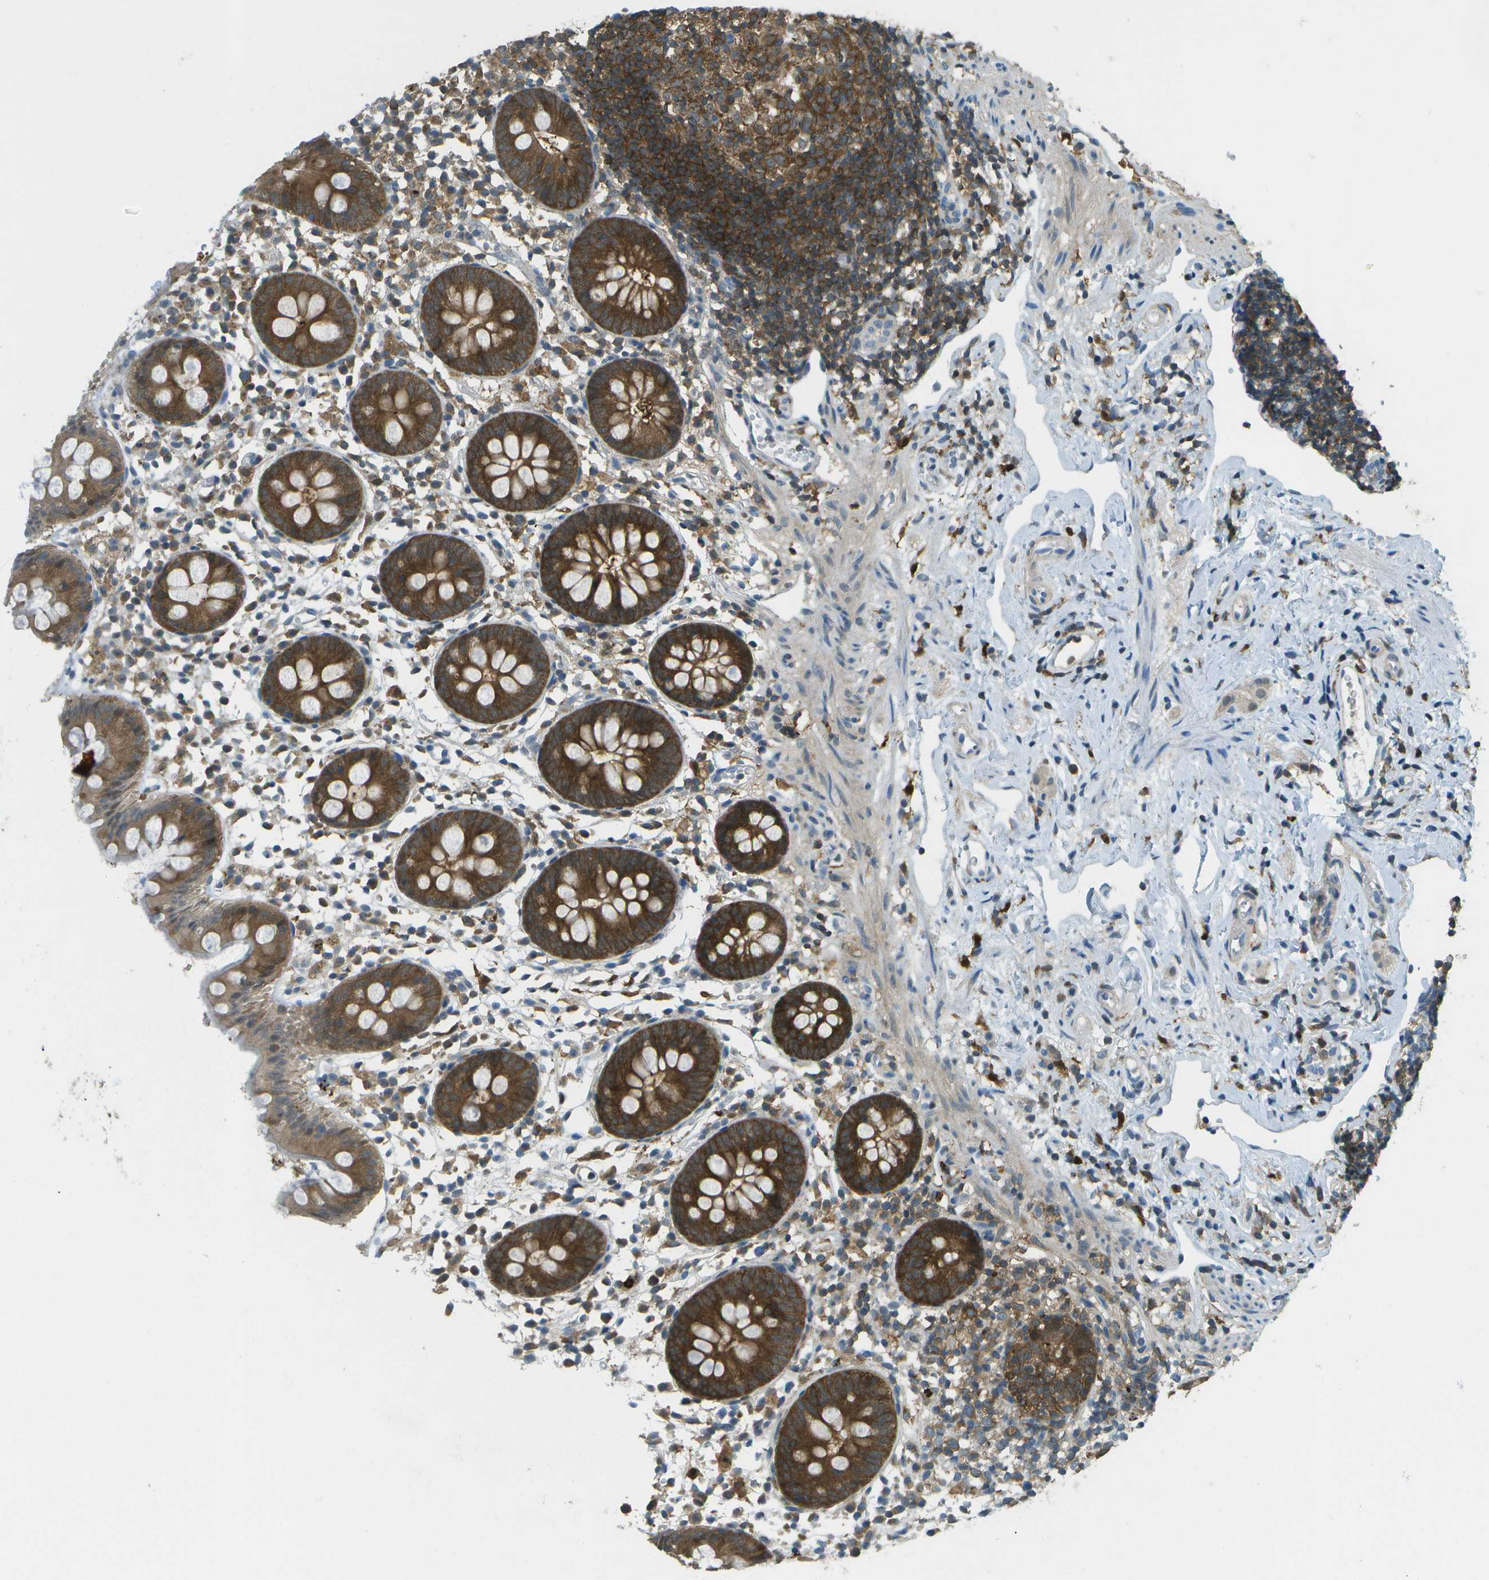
{"staining": {"intensity": "strong", "quantity": ">75%", "location": "cytoplasmic/membranous"}, "tissue": "appendix", "cell_type": "Glandular cells", "image_type": "normal", "snomed": [{"axis": "morphology", "description": "Normal tissue, NOS"}, {"axis": "topography", "description": "Appendix"}], "caption": "This histopathology image reveals benign appendix stained with immunohistochemistry (IHC) to label a protein in brown. The cytoplasmic/membranous of glandular cells show strong positivity for the protein. Nuclei are counter-stained blue.", "gene": "CDH23", "patient": {"sex": "female", "age": 20}}